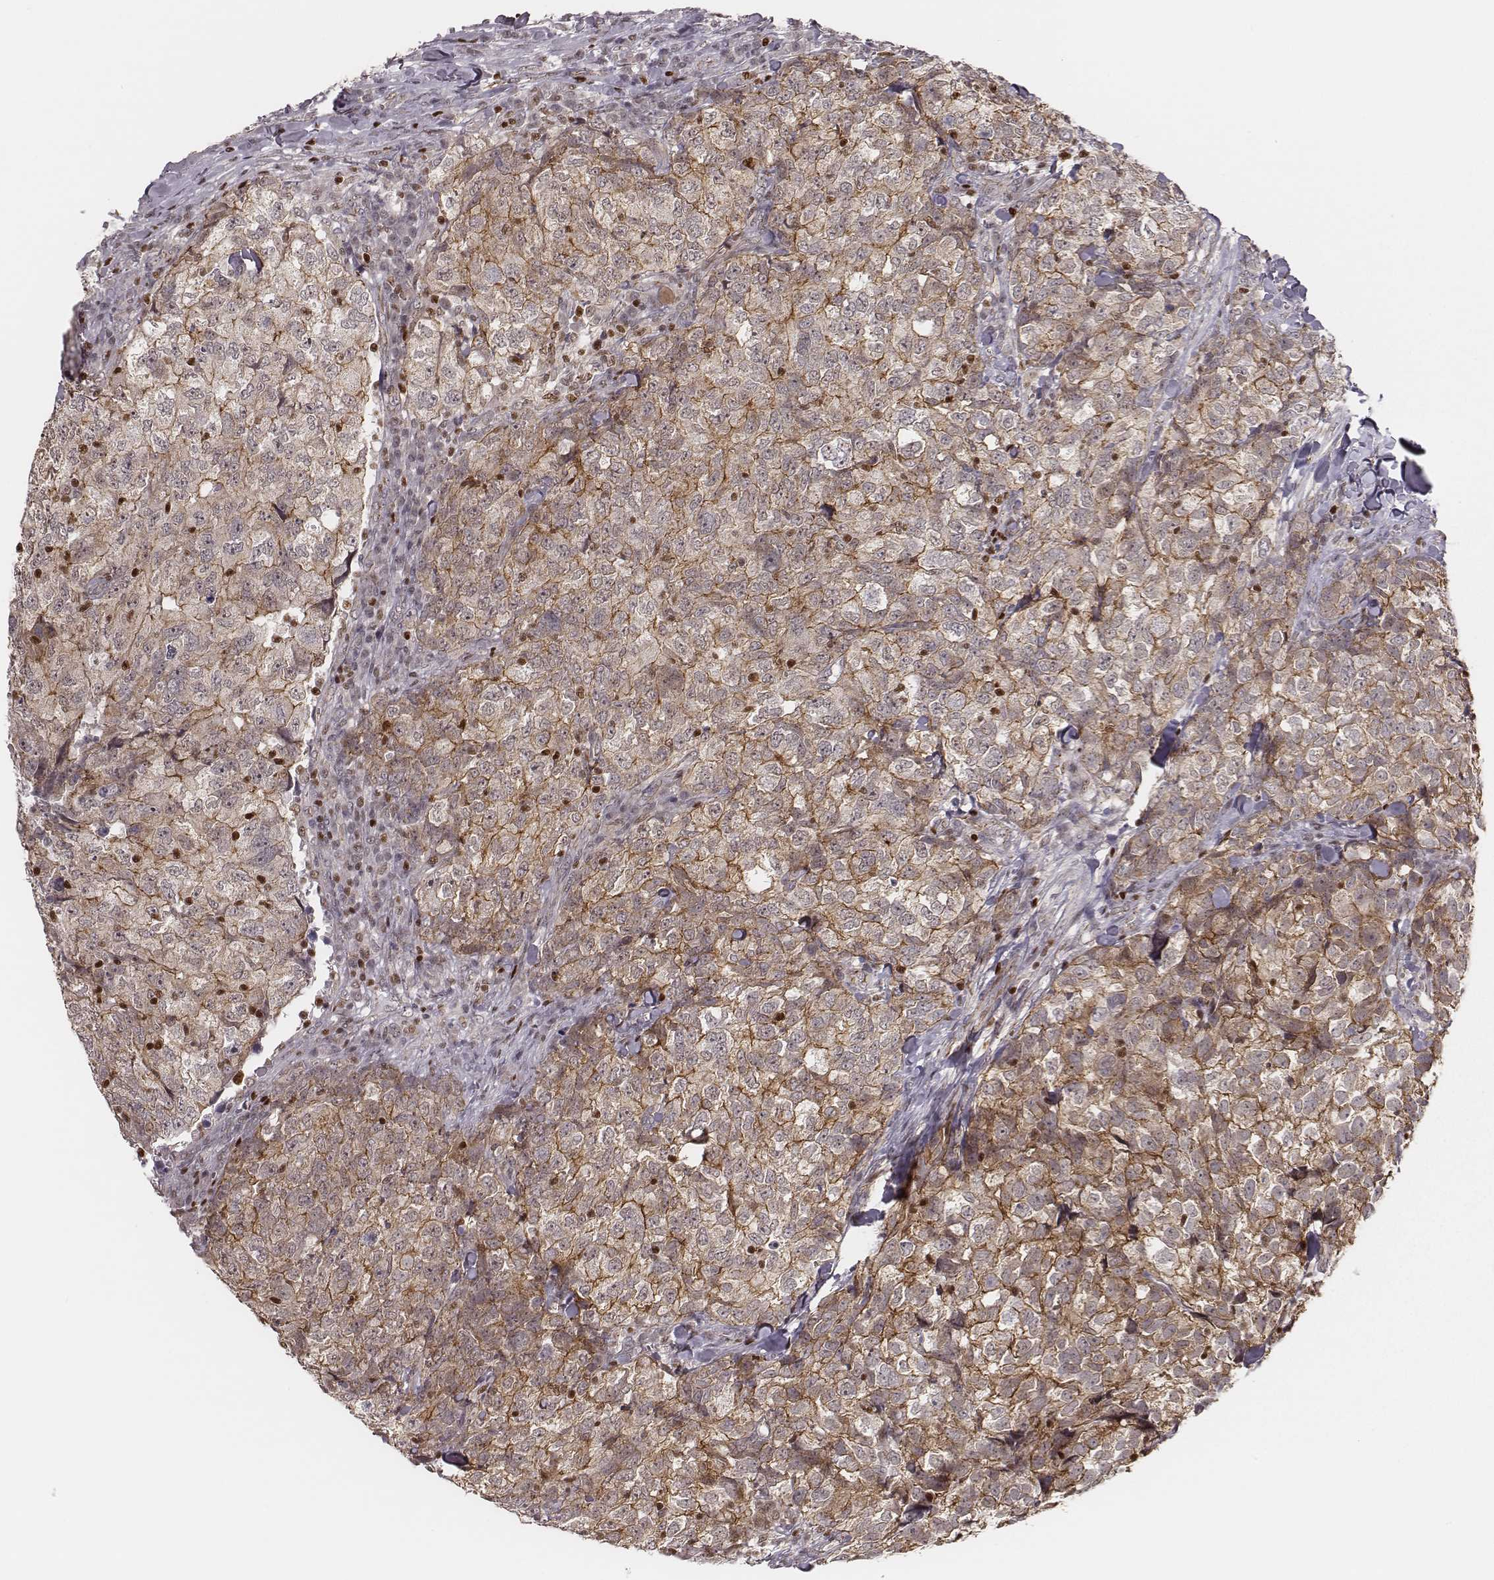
{"staining": {"intensity": "weak", "quantity": "25%-75%", "location": "cytoplasmic/membranous"}, "tissue": "breast cancer", "cell_type": "Tumor cells", "image_type": "cancer", "snomed": [{"axis": "morphology", "description": "Duct carcinoma"}, {"axis": "topography", "description": "Breast"}], "caption": "Immunohistochemistry (IHC) of invasive ductal carcinoma (breast) reveals low levels of weak cytoplasmic/membranous expression in about 25%-75% of tumor cells. Using DAB (brown) and hematoxylin (blue) stains, captured at high magnification using brightfield microscopy.", "gene": "WDR59", "patient": {"sex": "female", "age": 30}}